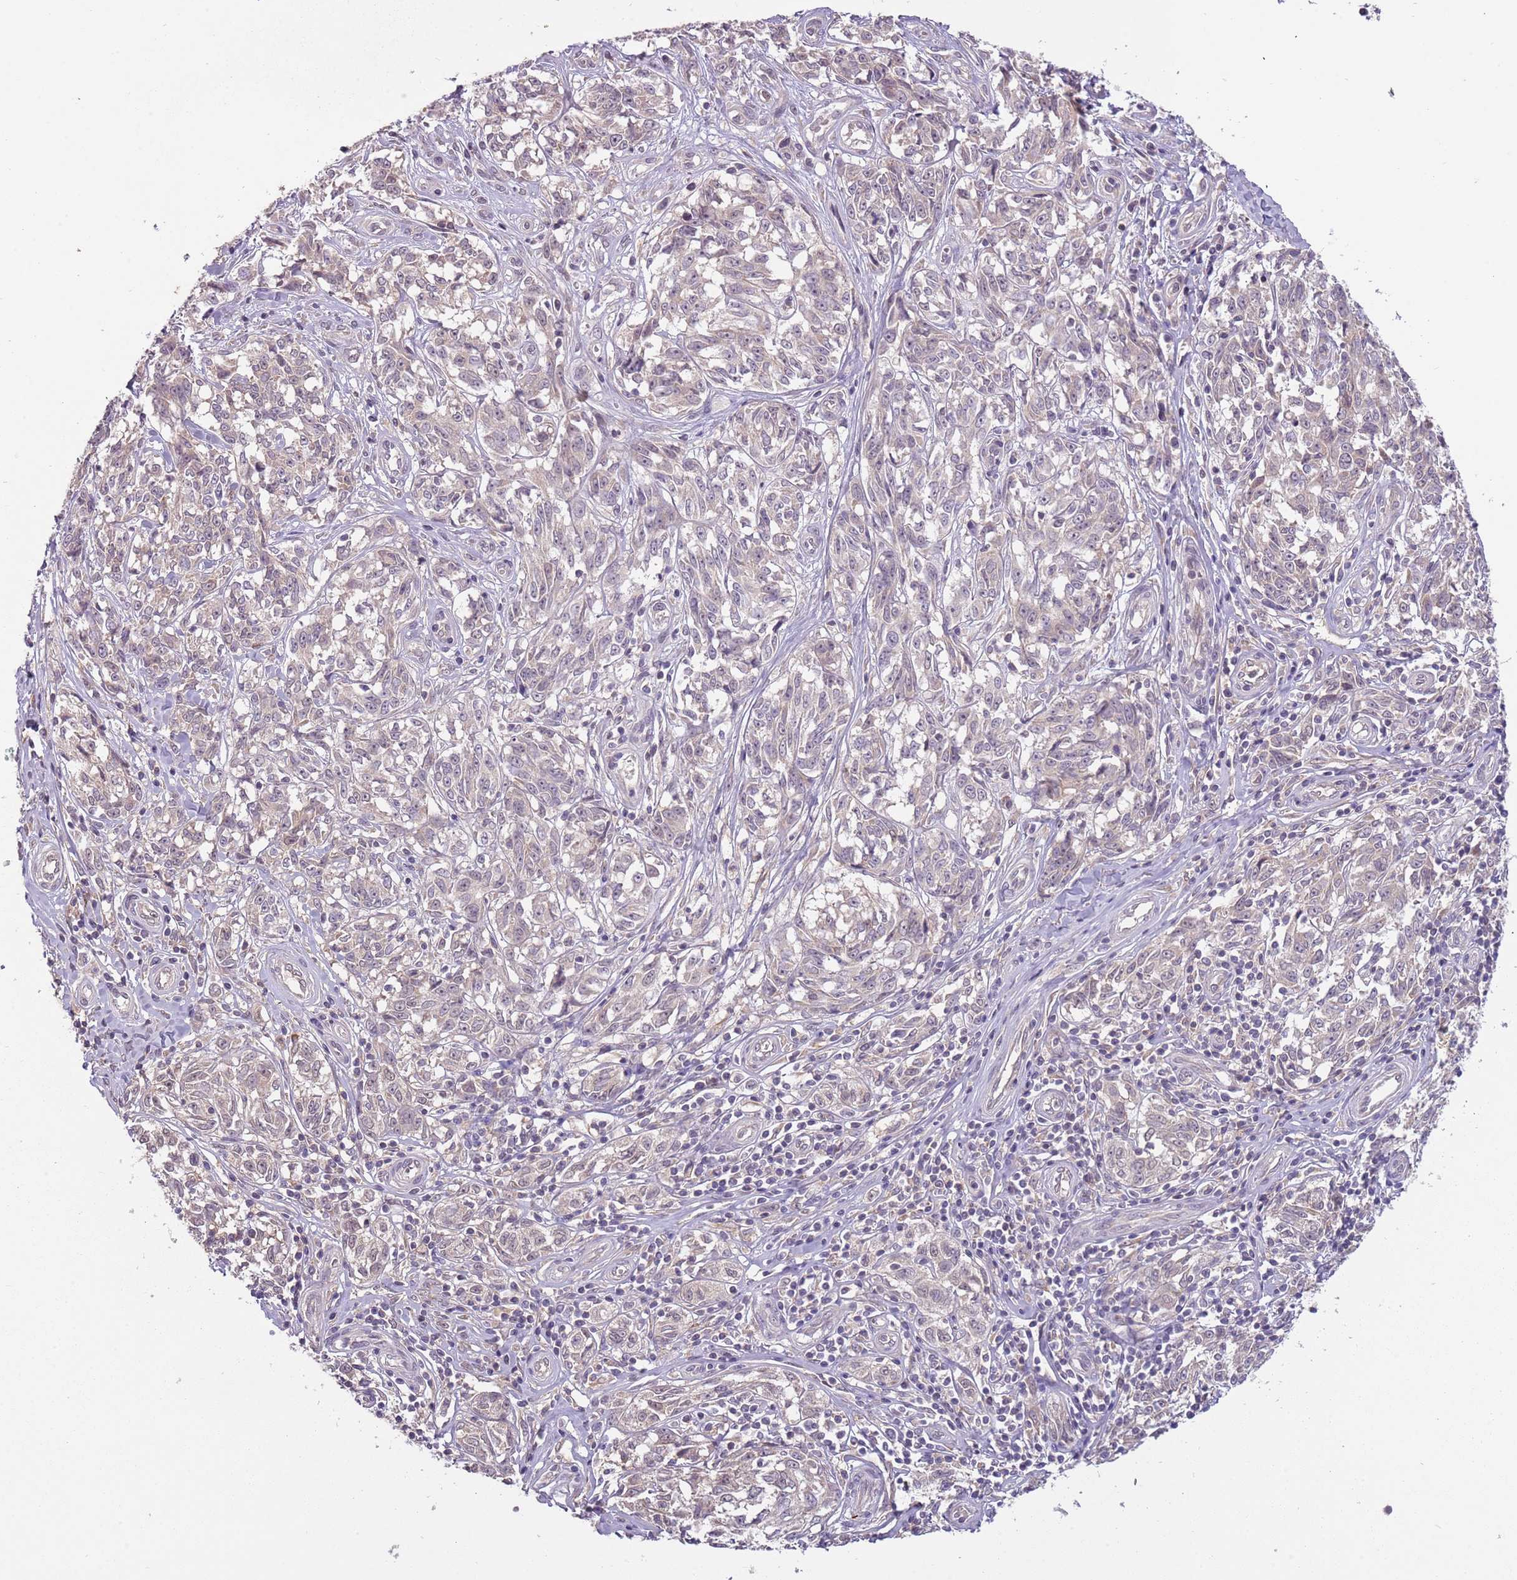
{"staining": {"intensity": "negative", "quantity": "none", "location": "none"}, "tissue": "melanoma", "cell_type": "Tumor cells", "image_type": "cancer", "snomed": [{"axis": "morphology", "description": "Normal tissue, NOS"}, {"axis": "morphology", "description": "Malignant melanoma, NOS"}, {"axis": "topography", "description": "Skin"}], "caption": "A micrograph of human malignant melanoma is negative for staining in tumor cells.", "gene": "FECH", "patient": {"sex": "female", "age": 64}}